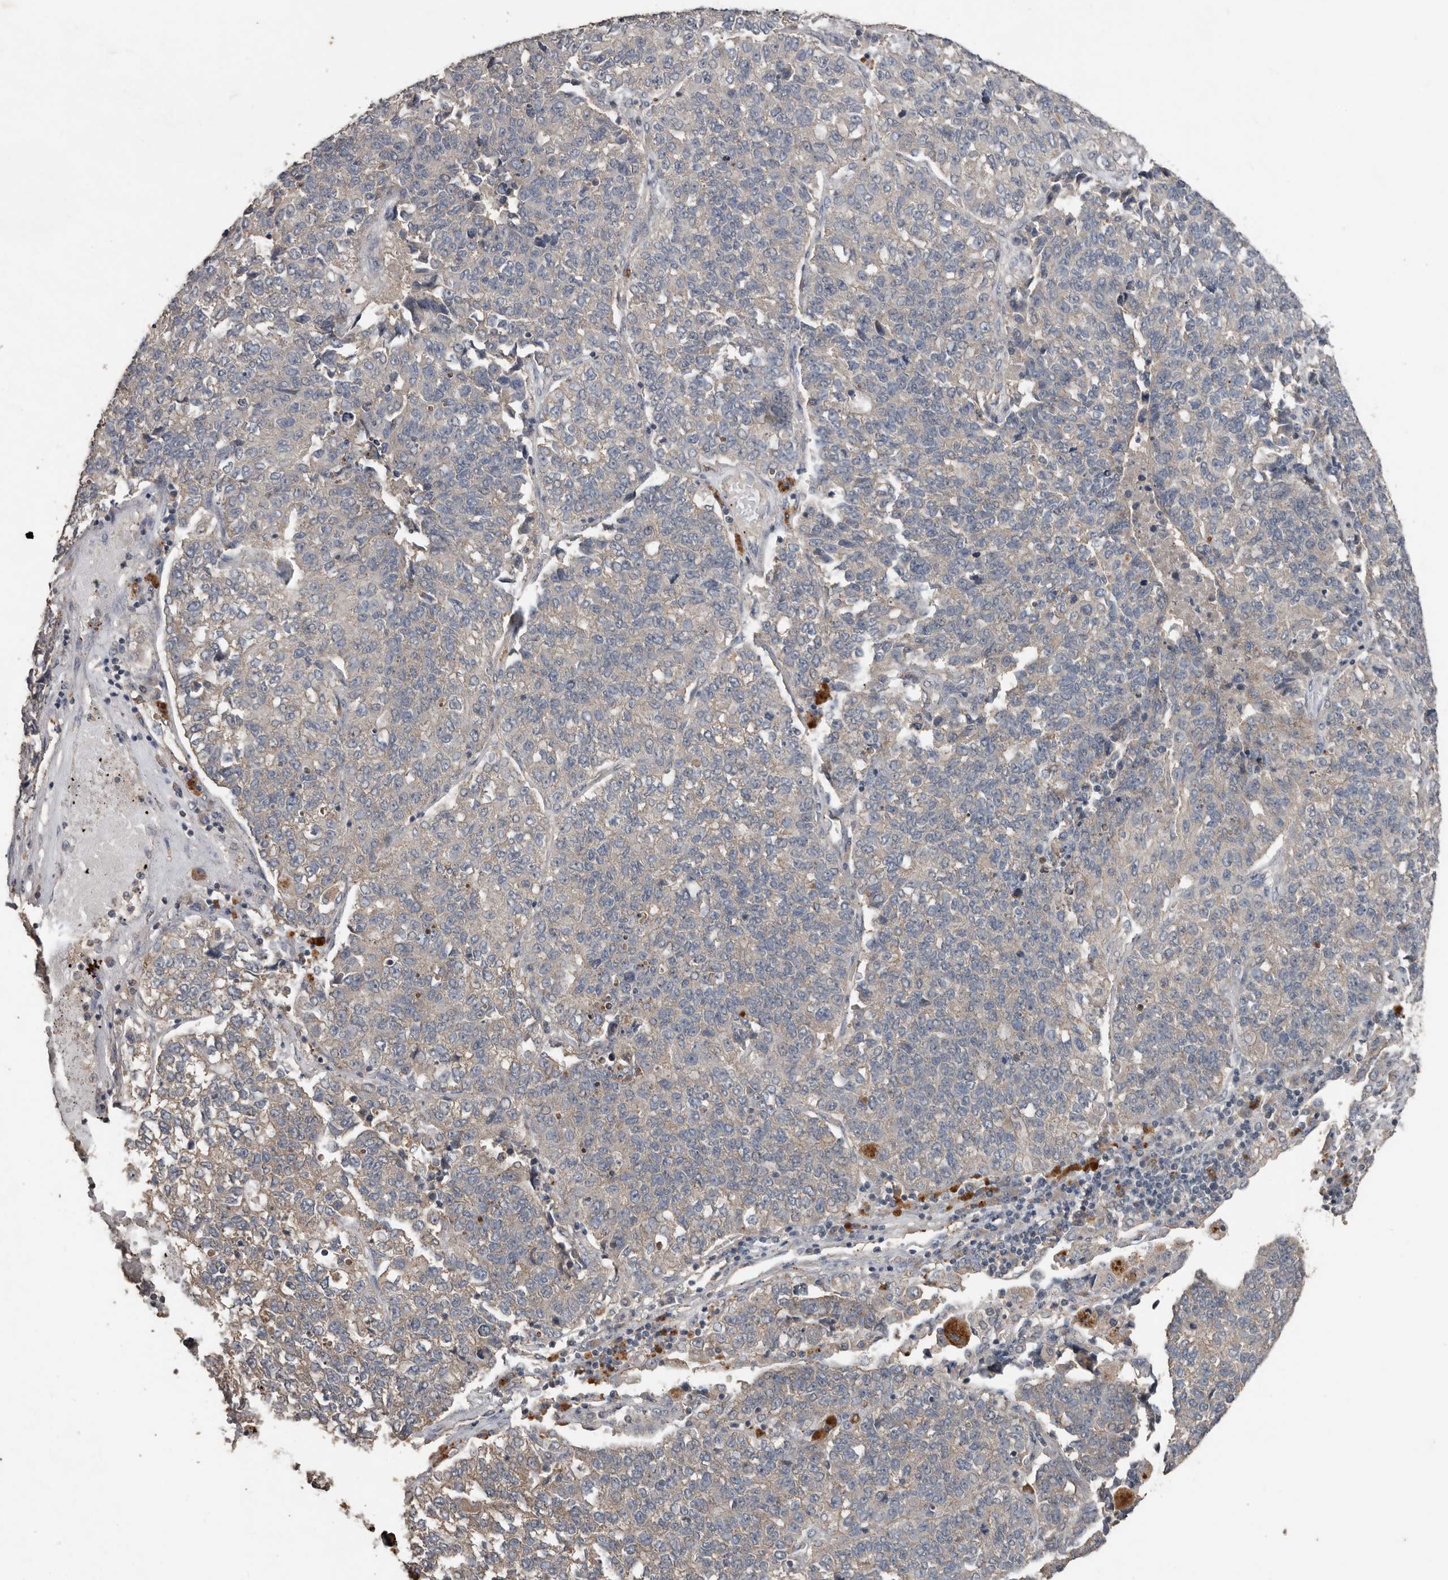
{"staining": {"intensity": "negative", "quantity": "none", "location": "none"}, "tissue": "lung cancer", "cell_type": "Tumor cells", "image_type": "cancer", "snomed": [{"axis": "morphology", "description": "Adenocarcinoma, NOS"}, {"axis": "topography", "description": "Lung"}], "caption": "Lung cancer (adenocarcinoma) was stained to show a protein in brown. There is no significant positivity in tumor cells.", "gene": "HYAL4", "patient": {"sex": "male", "age": 49}}